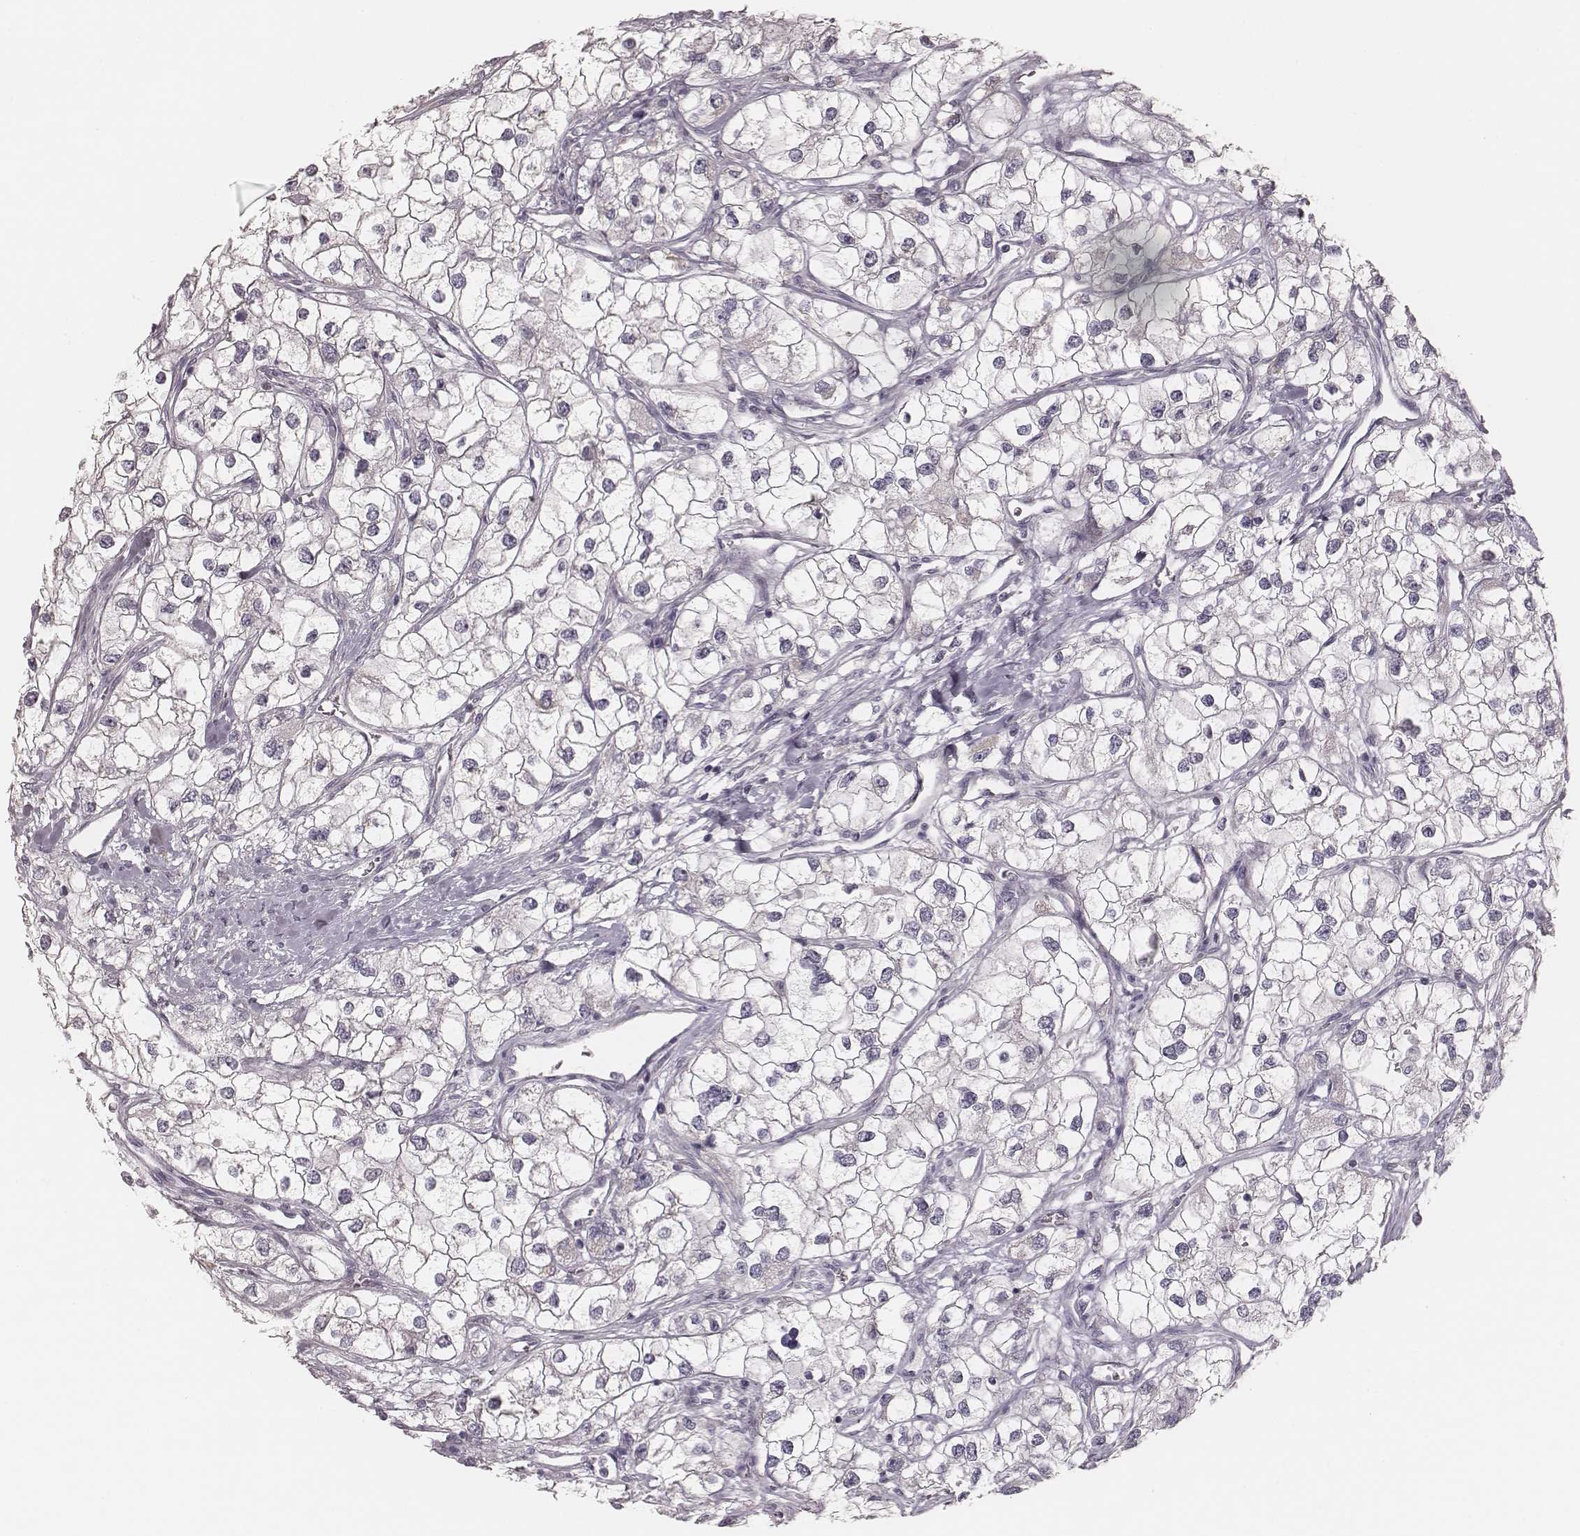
{"staining": {"intensity": "negative", "quantity": "none", "location": "none"}, "tissue": "renal cancer", "cell_type": "Tumor cells", "image_type": "cancer", "snomed": [{"axis": "morphology", "description": "Adenocarcinoma, NOS"}, {"axis": "topography", "description": "Kidney"}], "caption": "This is an IHC image of human renal adenocarcinoma. There is no expression in tumor cells.", "gene": "KIF5C", "patient": {"sex": "male", "age": 59}}